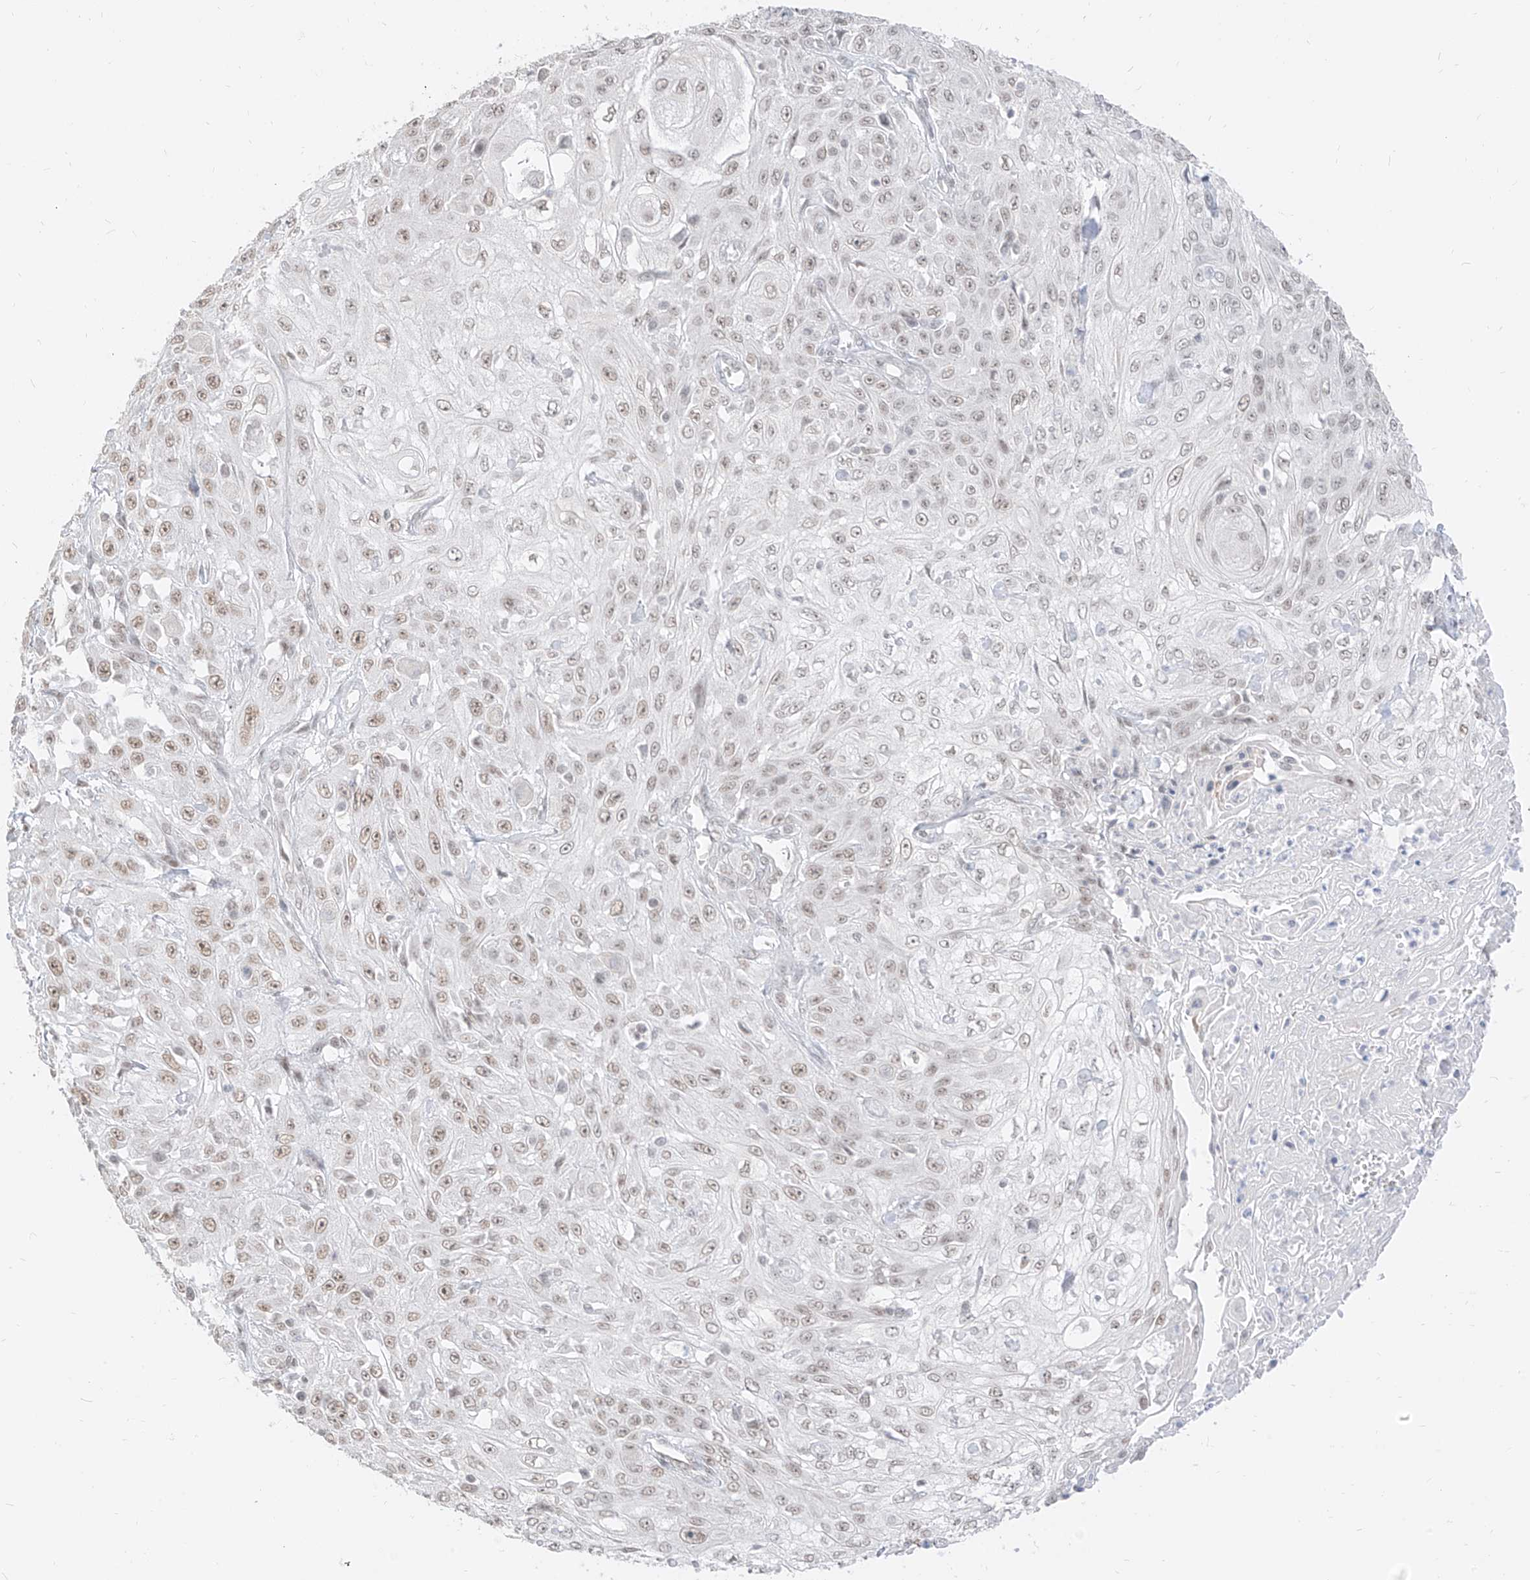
{"staining": {"intensity": "weak", "quantity": ">75%", "location": "nuclear"}, "tissue": "skin cancer", "cell_type": "Tumor cells", "image_type": "cancer", "snomed": [{"axis": "morphology", "description": "Squamous cell carcinoma, NOS"}, {"axis": "morphology", "description": "Squamous cell carcinoma, metastatic, NOS"}, {"axis": "topography", "description": "Skin"}, {"axis": "topography", "description": "Lymph node"}], "caption": "Brown immunohistochemical staining in skin metastatic squamous cell carcinoma demonstrates weak nuclear staining in about >75% of tumor cells.", "gene": "SUPT5H", "patient": {"sex": "male", "age": 75}}